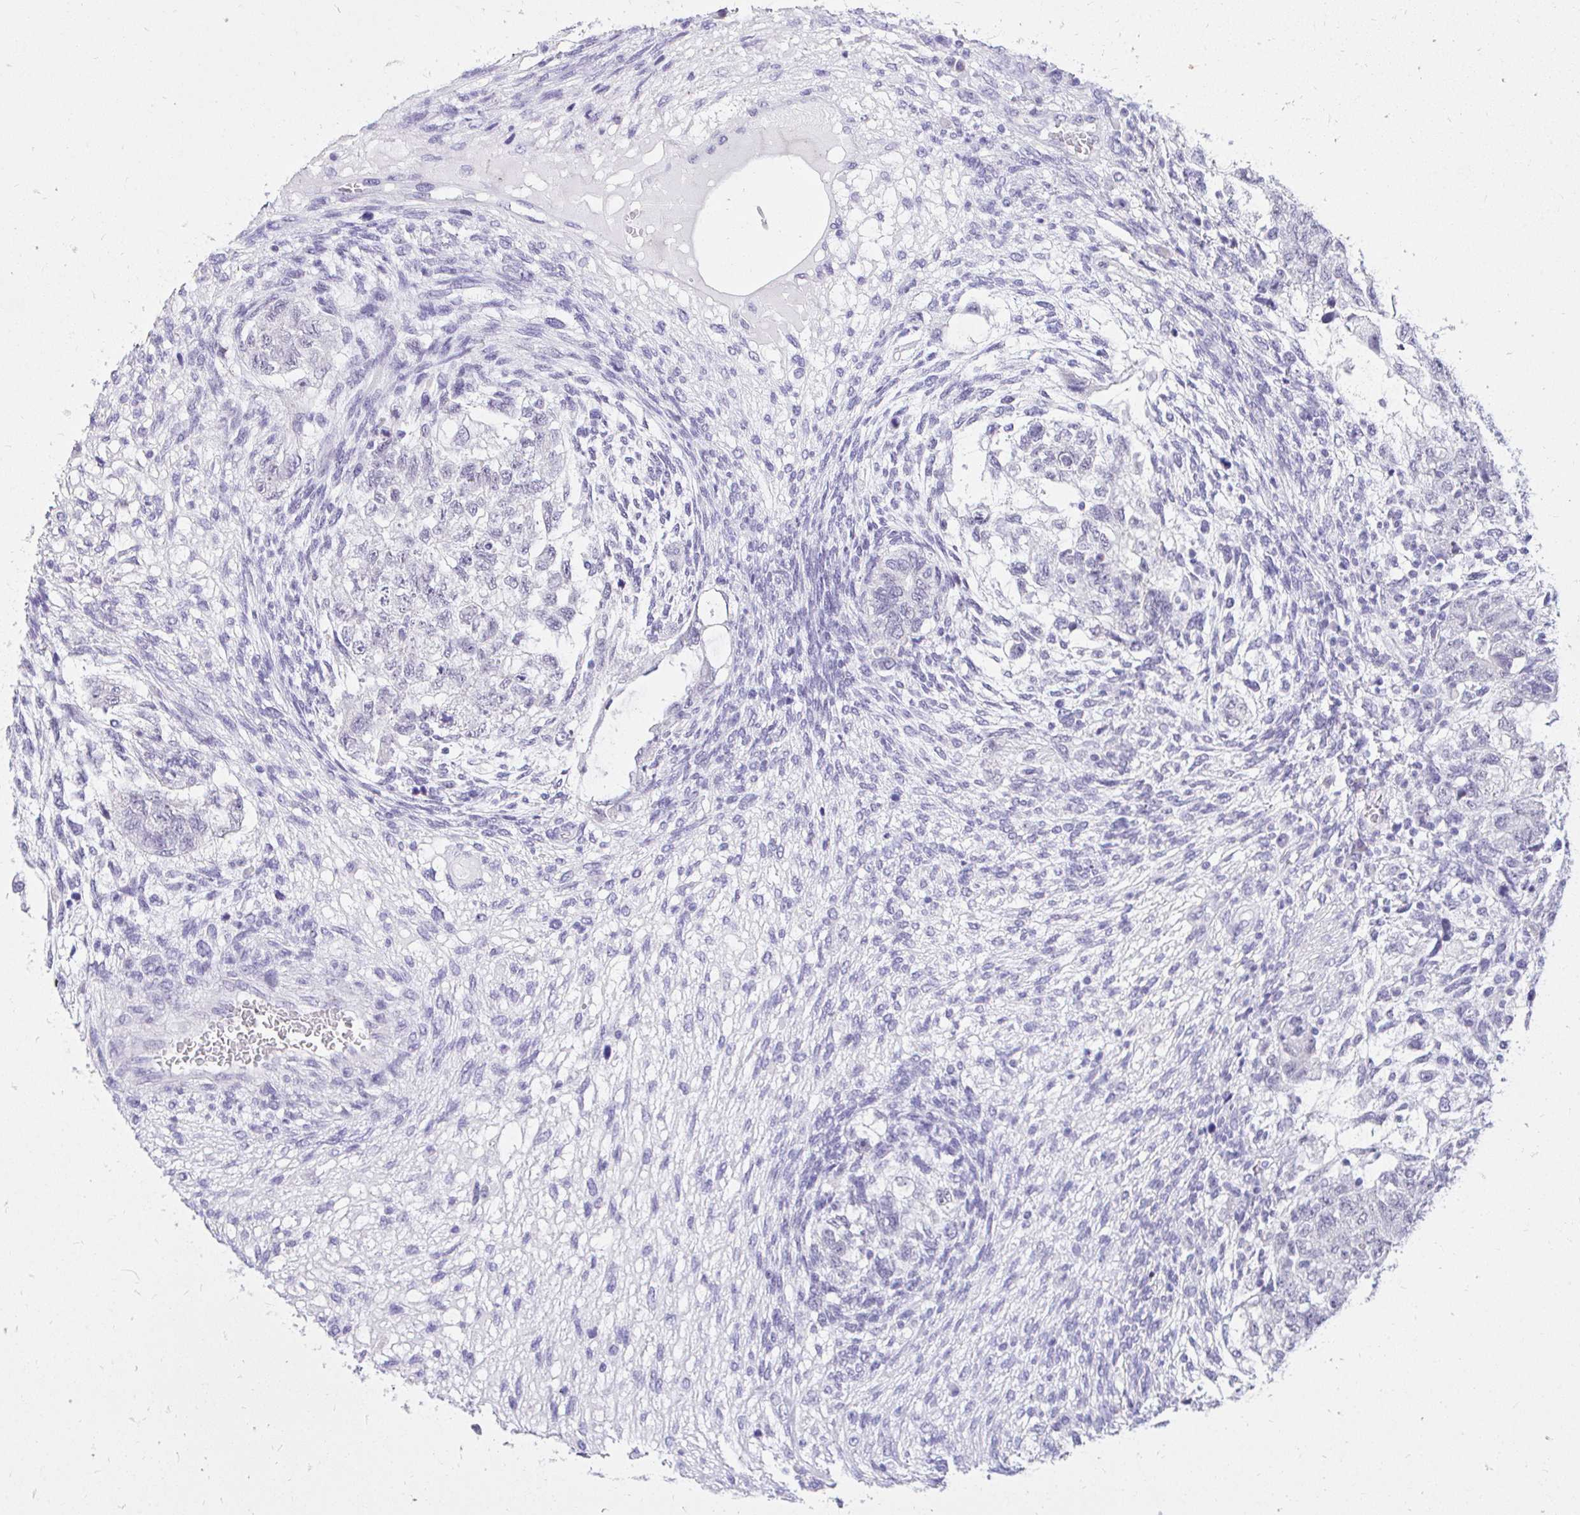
{"staining": {"intensity": "negative", "quantity": "none", "location": "none"}, "tissue": "testis cancer", "cell_type": "Tumor cells", "image_type": "cancer", "snomed": [{"axis": "morphology", "description": "Normal tissue, NOS"}, {"axis": "morphology", "description": "Carcinoma, Embryonal, NOS"}, {"axis": "topography", "description": "Testis"}], "caption": "Testis cancer stained for a protein using immunohistochemistry displays no staining tumor cells.", "gene": "FATE1", "patient": {"sex": "male", "age": 36}}